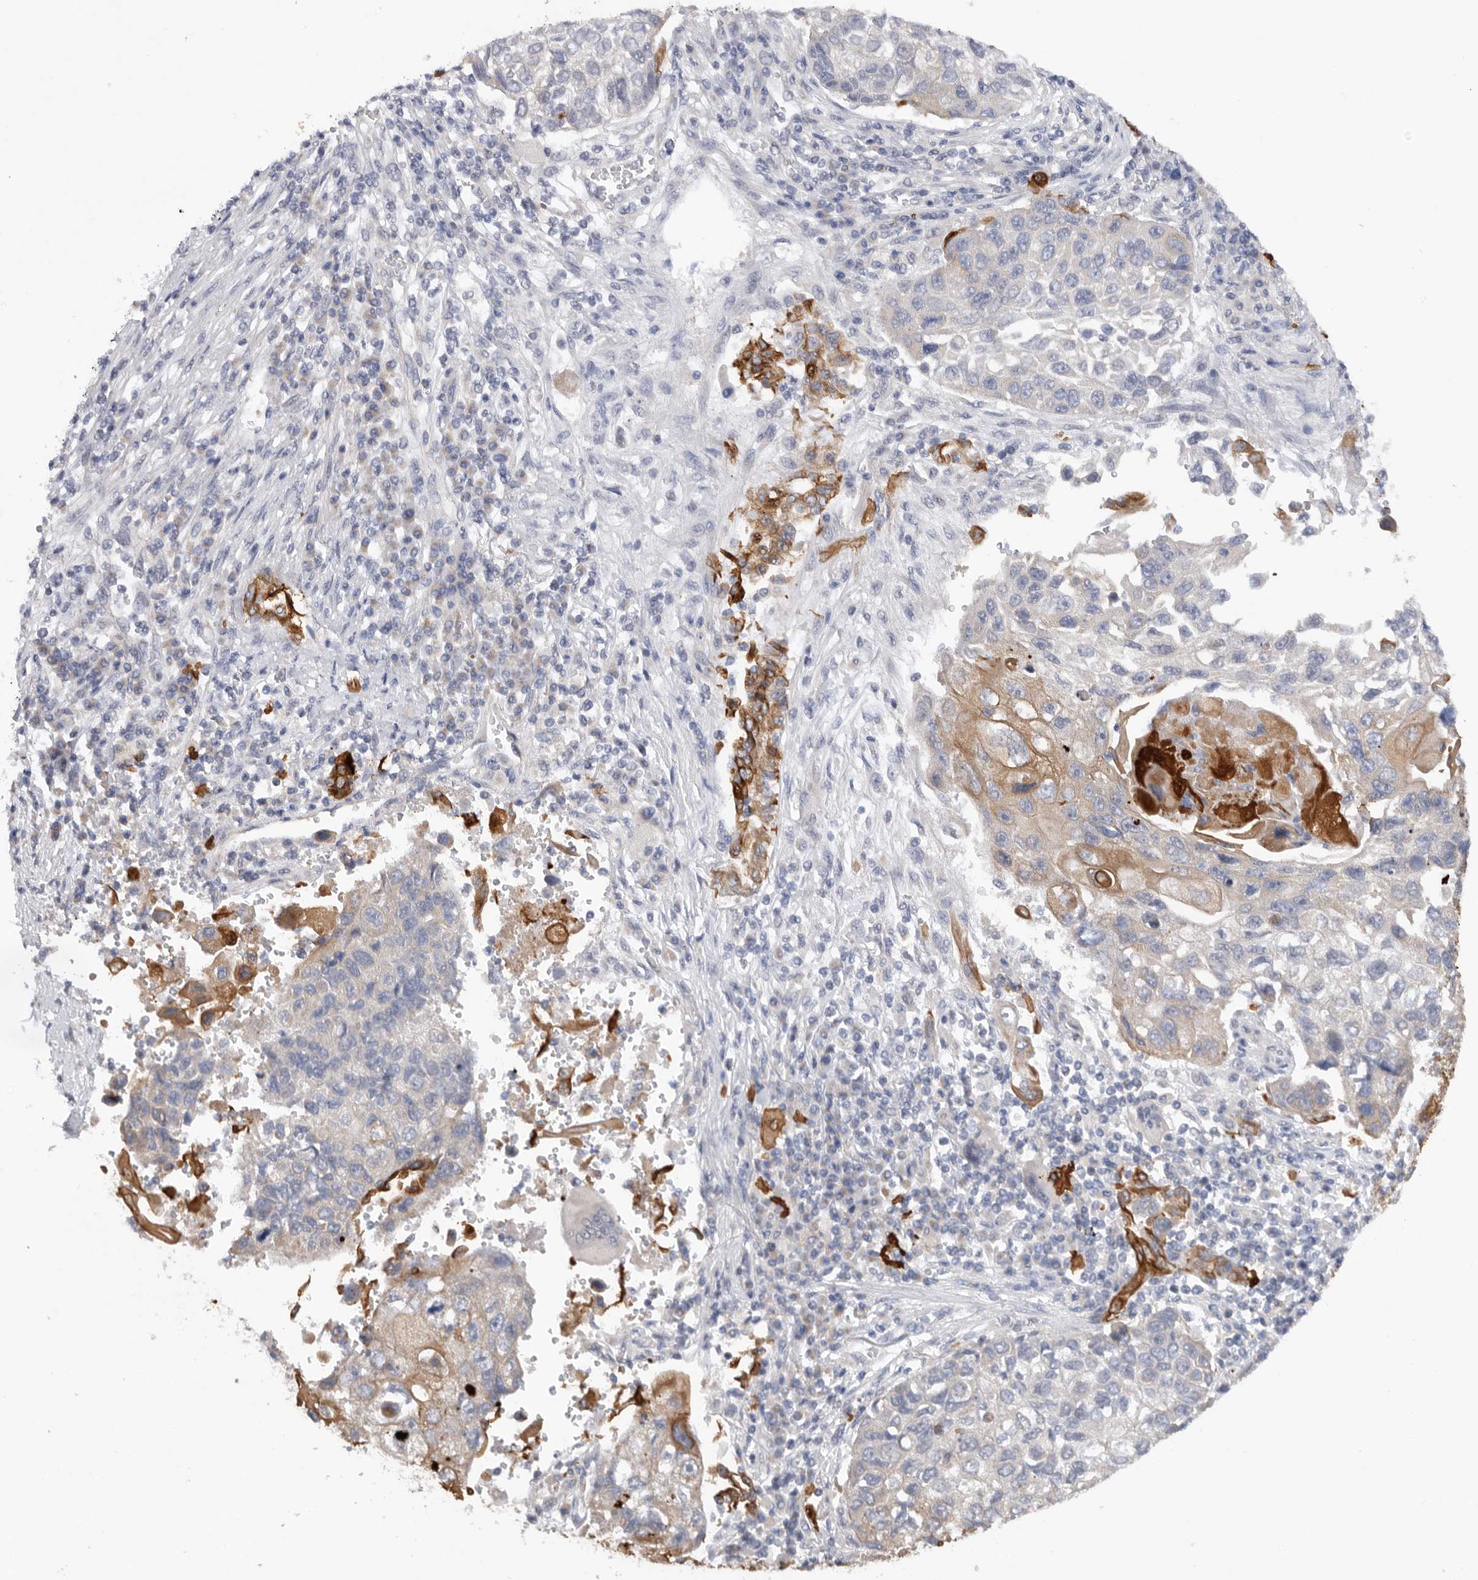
{"staining": {"intensity": "moderate", "quantity": "<25%", "location": "cytoplasmic/membranous"}, "tissue": "lung cancer", "cell_type": "Tumor cells", "image_type": "cancer", "snomed": [{"axis": "morphology", "description": "Squamous cell carcinoma, NOS"}, {"axis": "topography", "description": "Lung"}], "caption": "A brown stain shows moderate cytoplasmic/membranous staining of a protein in lung cancer (squamous cell carcinoma) tumor cells.", "gene": "MTFR1L", "patient": {"sex": "male", "age": 61}}